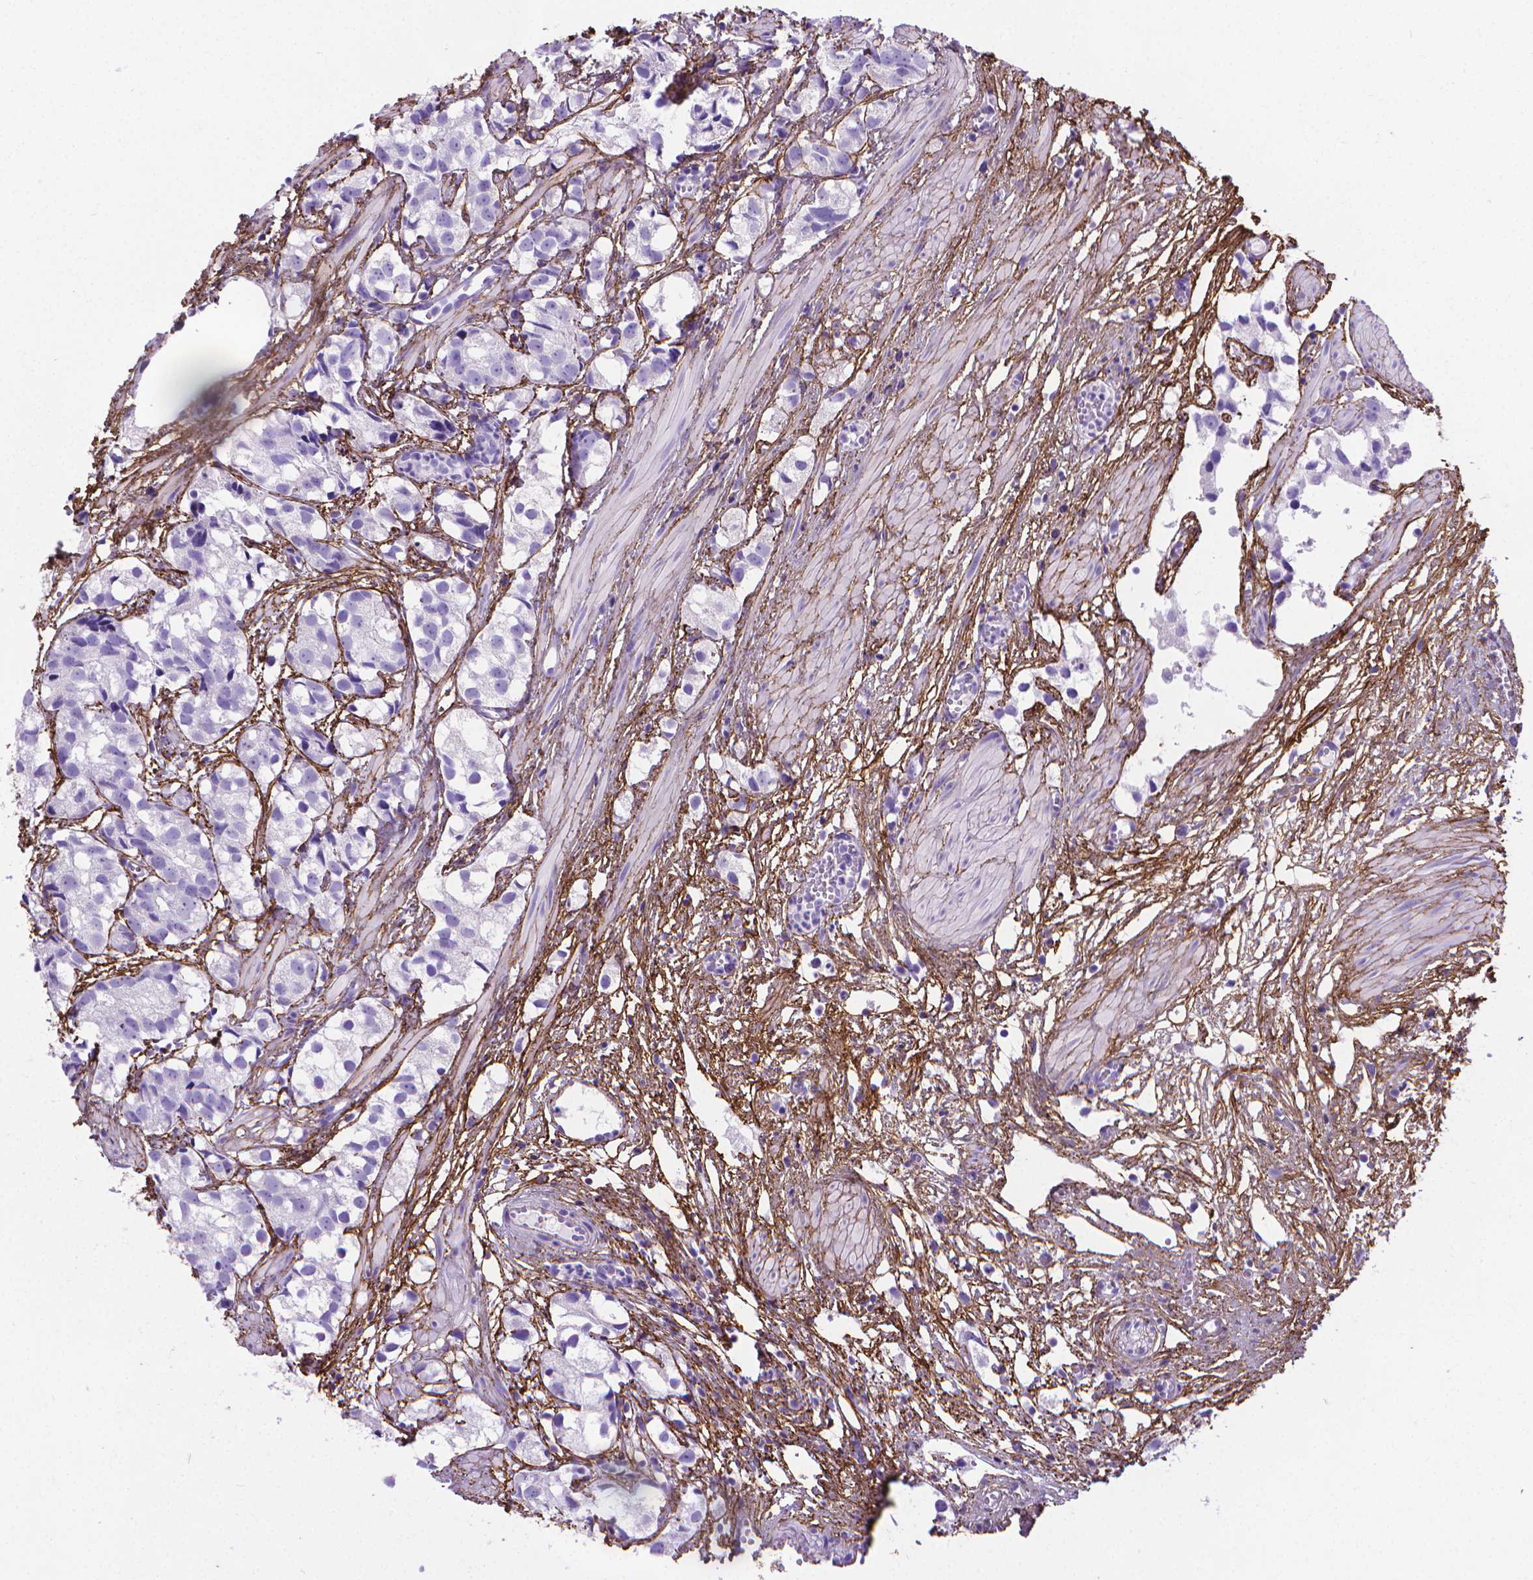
{"staining": {"intensity": "negative", "quantity": "none", "location": "none"}, "tissue": "prostate cancer", "cell_type": "Tumor cells", "image_type": "cancer", "snomed": [{"axis": "morphology", "description": "Adenocarcinoma, High grade"}, {"axis": "topography", "description": "Prostate"}], "caption": "Immunohistochemistry of human prostate cancer (high-grade adenocarcinoma) displays no positivity in tumor cells.", "gene": "MFAP2", "patient": {"sex": "male", "age": 68}}